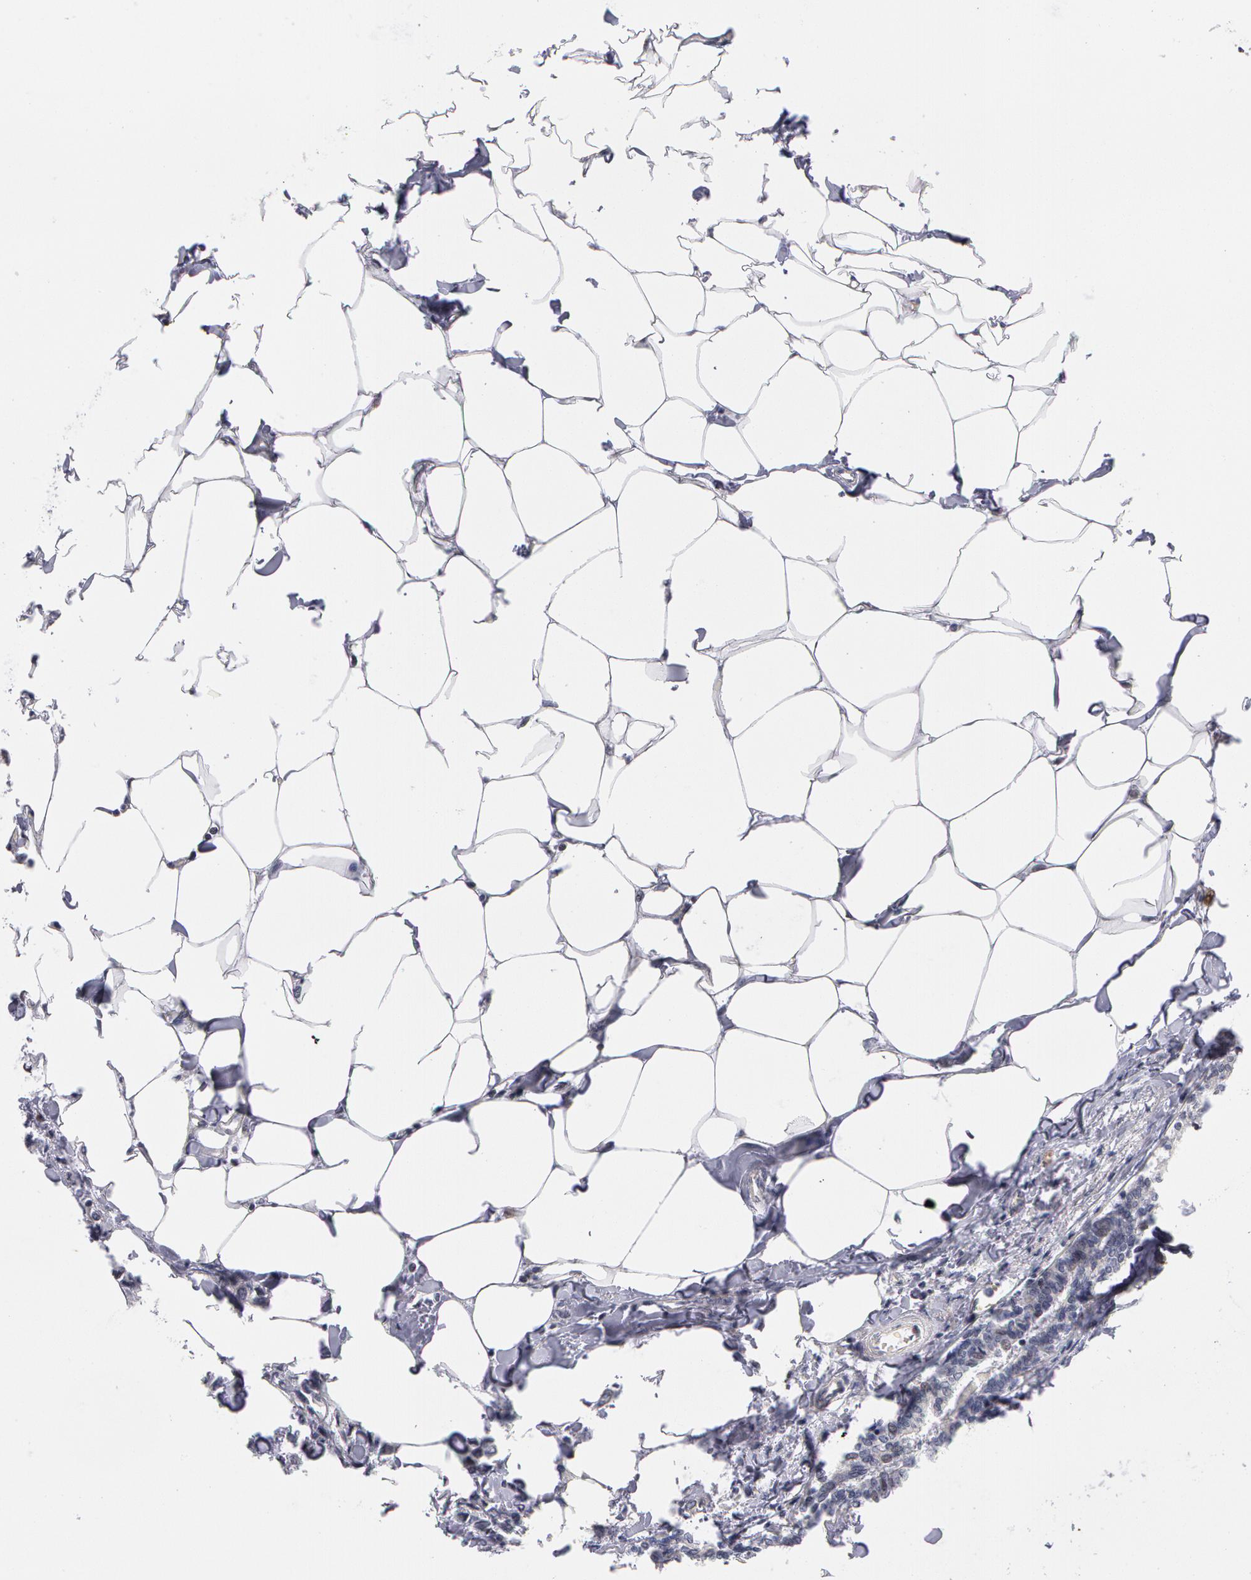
{"staining": {"intensity": "weak", "quantity": "<25%", "location": "nuclear"}, "tissue": "breast cancer", "cell_type": "Tumor cells", "image_type": "cancer", "snomed": [{"axis": "morphology", "description": "Lobular carcinoma"}, {"axis": "topography", "description": "Breast"}], "caption": "Breast lobular carcinoma stained for a protein using immunohistochemistry displays no staining tumor cells.", "gene": "PRICKLE1", "patient": {"sex": "female", "age": 51}}